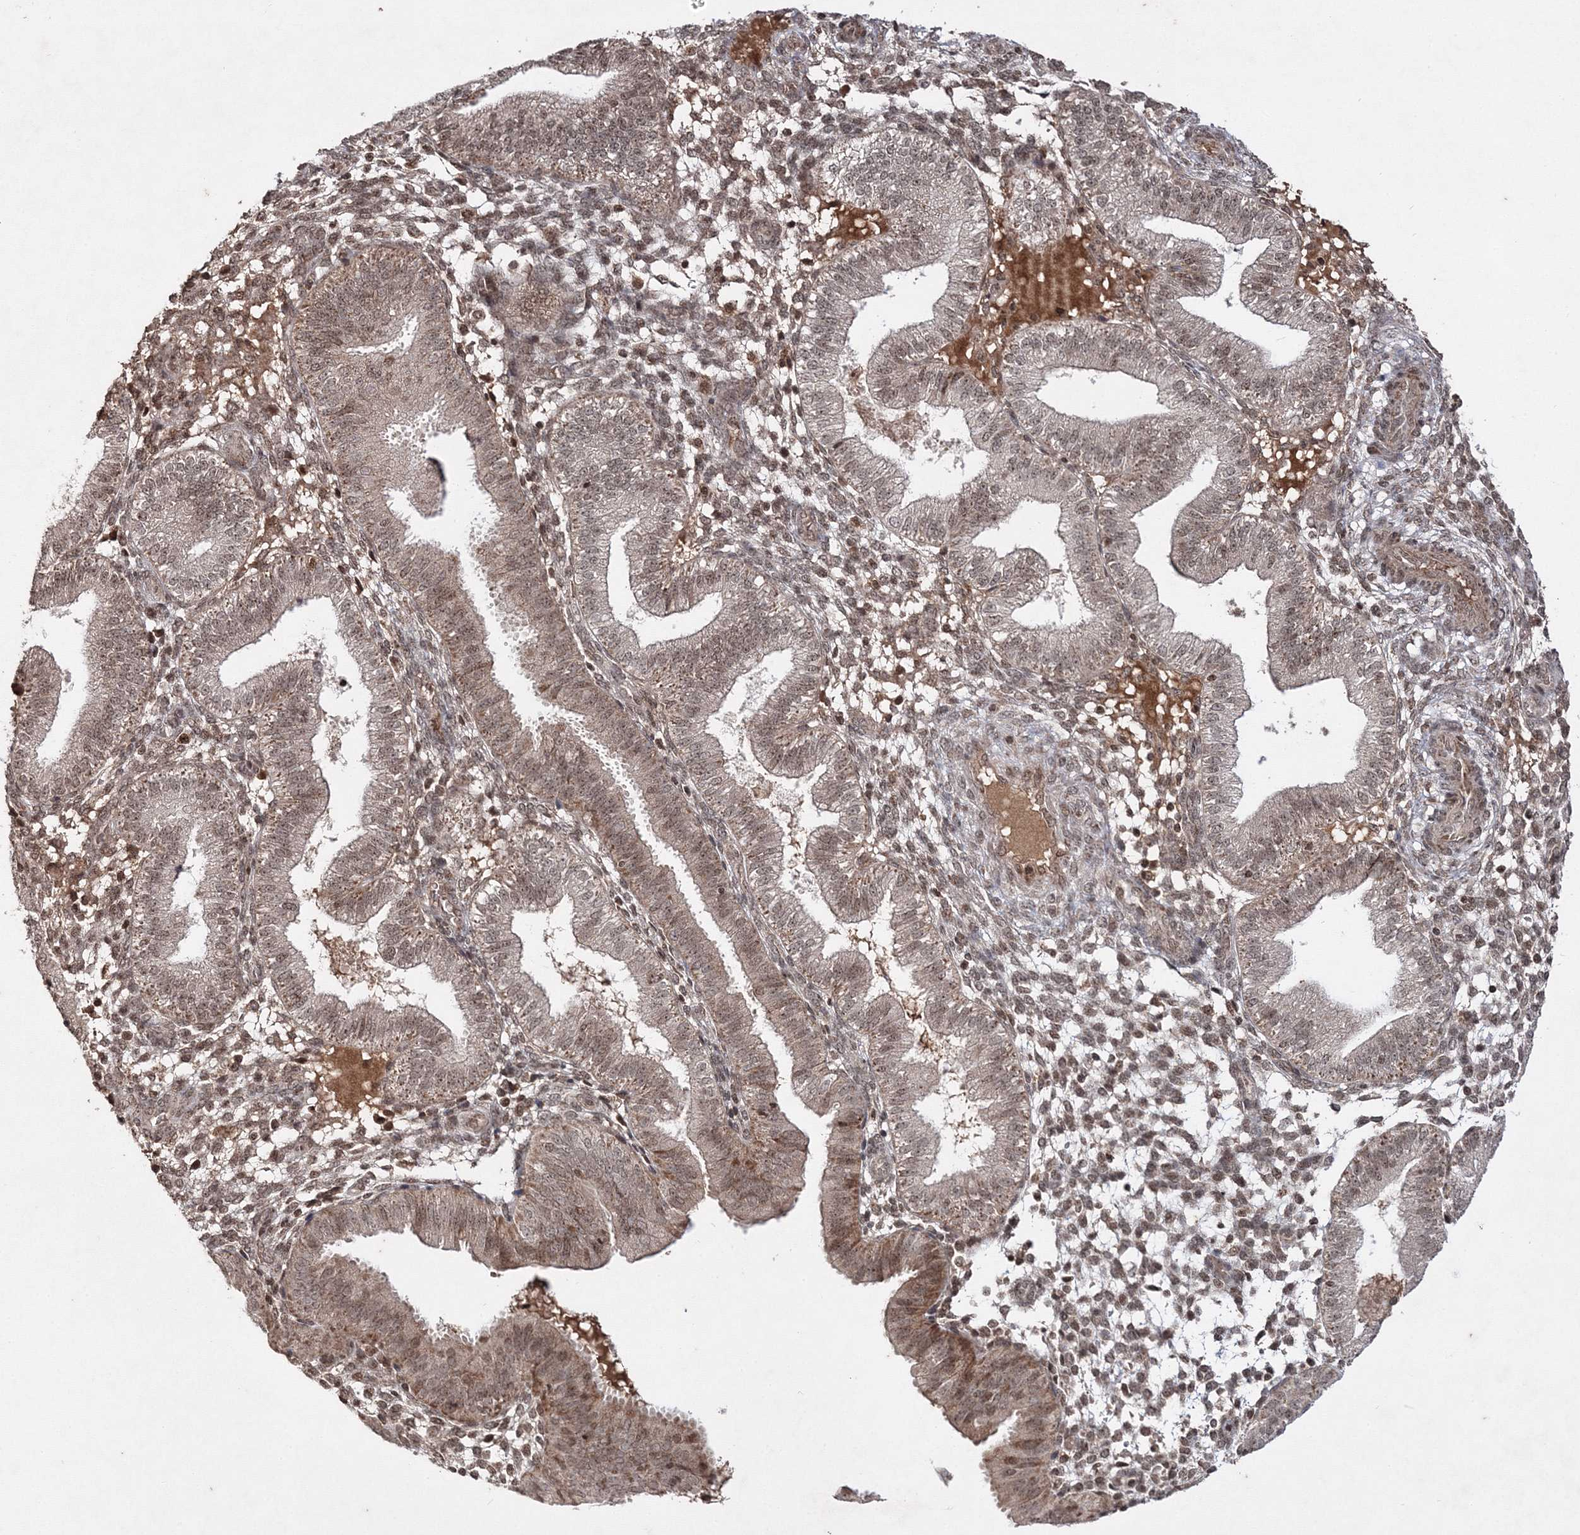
{"staining": {"intensity": "moderate", "quantity": "25%-75%", "location": "nuclear"}, "tissue": "endometrium", "cell_type": "Cells in endometrial stroma", "image_type": "normal", "snomed": [{"axis": "morphology", "description": "Normal tissue, NOS"}, {"axis": "topography", "description": "Endometrium"}], "caption": "About 25%-75% of cells in endometrial stroma in benign endometrium display moderate nuclear protein staining as visualized by brown immunohistochemical staining.", "gene": "CARM1", "patient": {"sex": "female", "age": 39}}